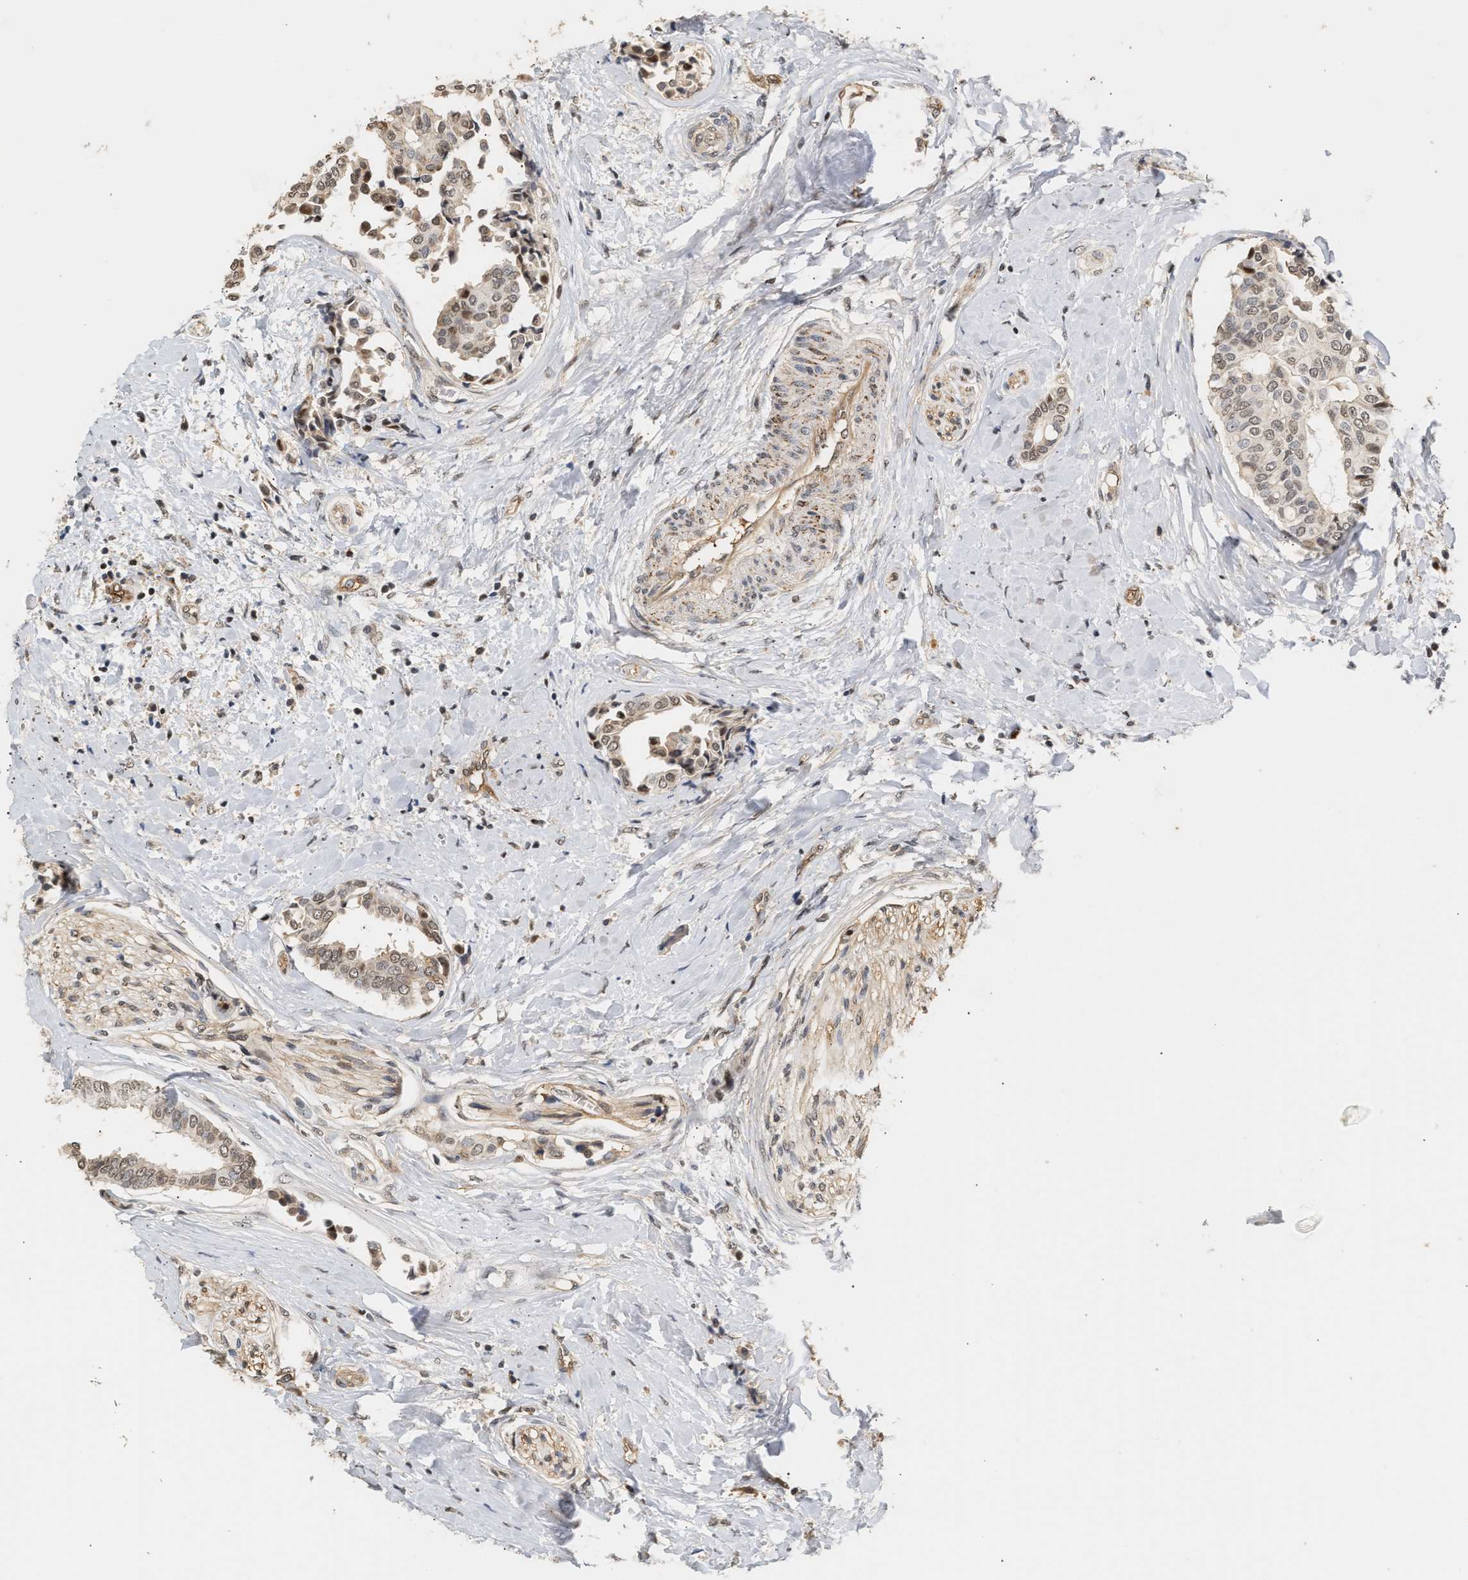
{"staining": {"intensity": "weak", "quantity": "<25%", "location": "cytoplasmic/membranous,nuclear"}, "tissue": "head and neck cancer", "cell_type": "Tumor cells", "image_type": "cancer", "snomed": [{"axis": "morphology", "description": "Adenocarcinoma, NOS"}, {"axis": "topography", "description": "Salivary gland"}, {"axis": "topography", "description": "Head-Neck"}], "caption": "Immunohistochemical staining of head and neck adenocarcinoma displays no significant staining in tumor cells.", "gene": "PLXND1", "patient": {"sex": "female", "age": 59}}